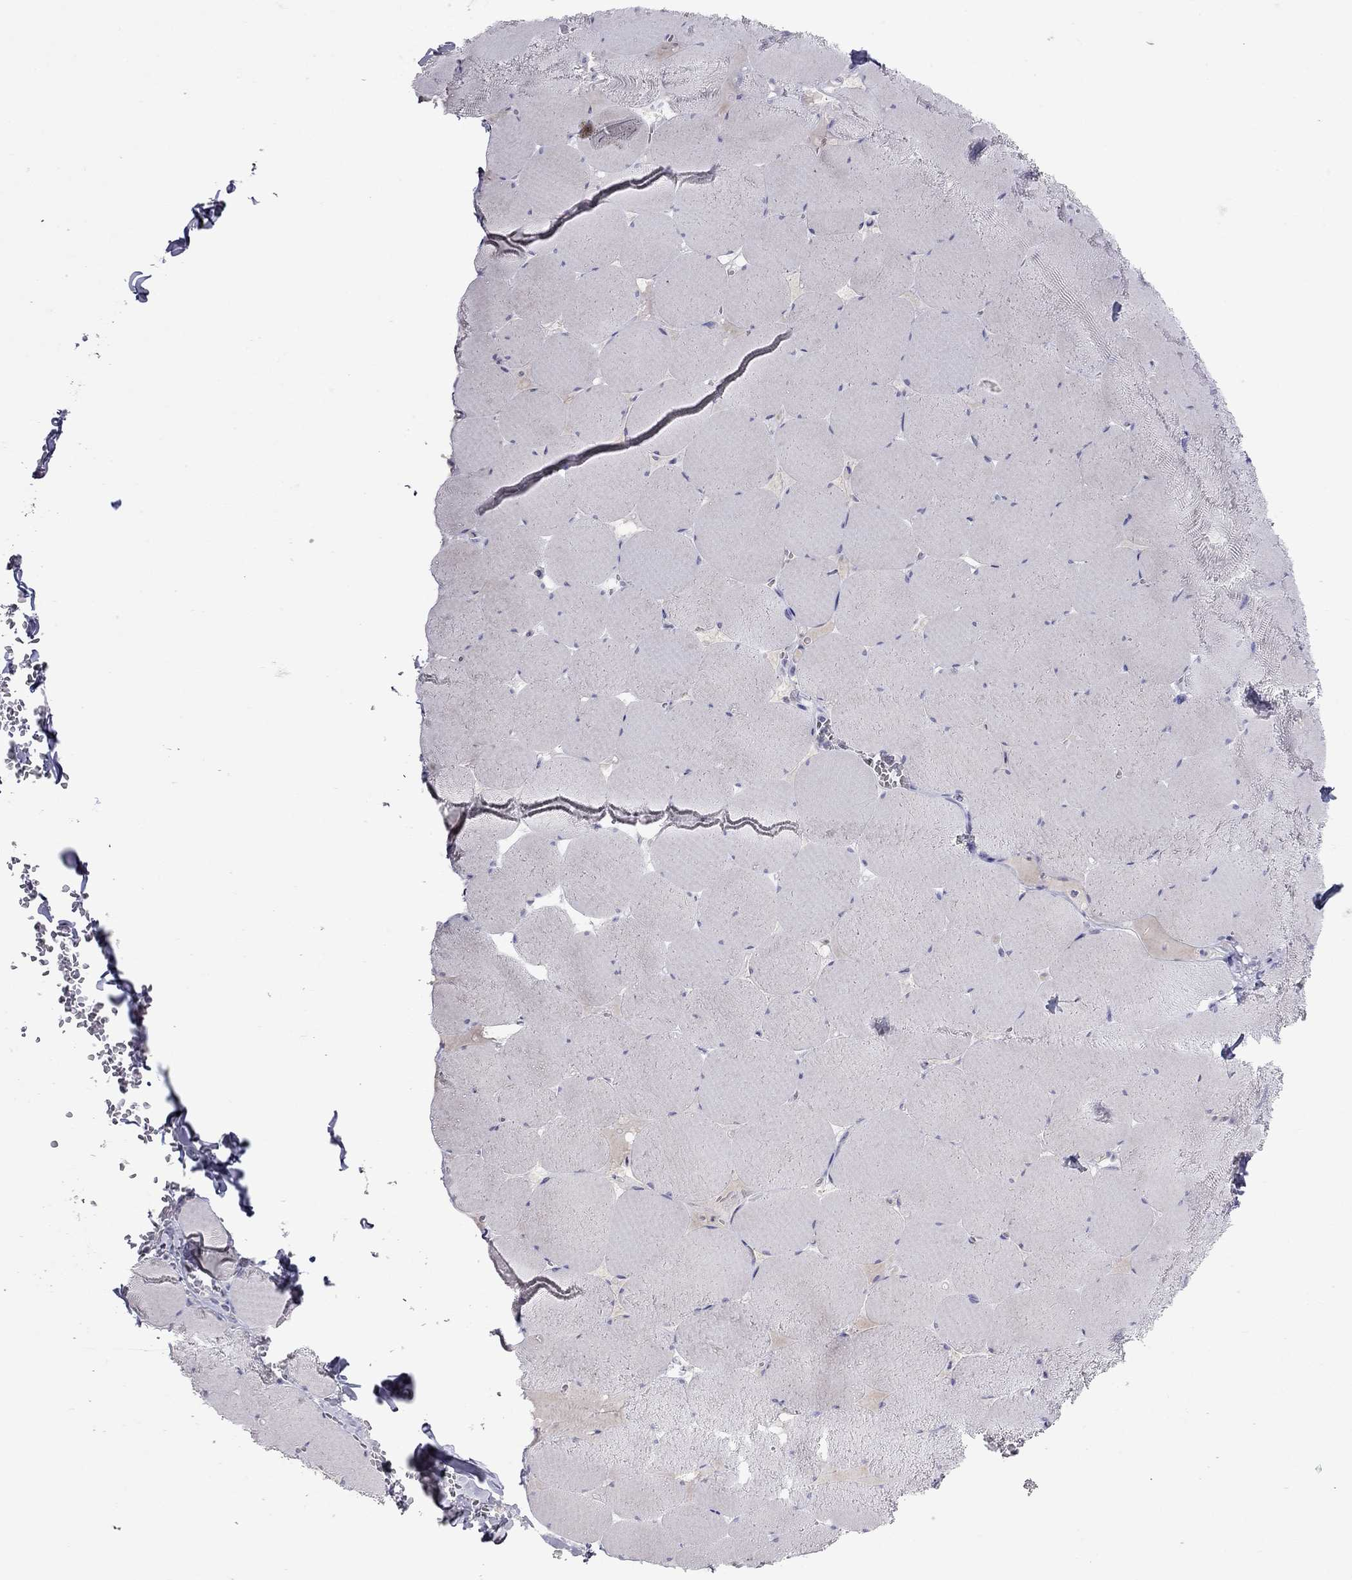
{"staining": {"intensity": "negative", "quantity": "none", "location": "none"}, "tissue": "skeletal muscle", "cell_type": "Myocytes", "image_type": "normal", "snomed": [{"axis": "morphology", "description": "Normal tissue, NOS"}, {"axis": "morphology", "description": "Malignant melanoma, Metastatic site"}, {"axis": "topography", "description": "Skeletal muscle"}], "caption": "DAB (3,3'-diaminobenzidine) immunohistochemical staining of benign human skeletal muscle exhibits no significant expression in myocytes.", "gene": "MUC16", "patient": {"sex": "male", "age": 50}}